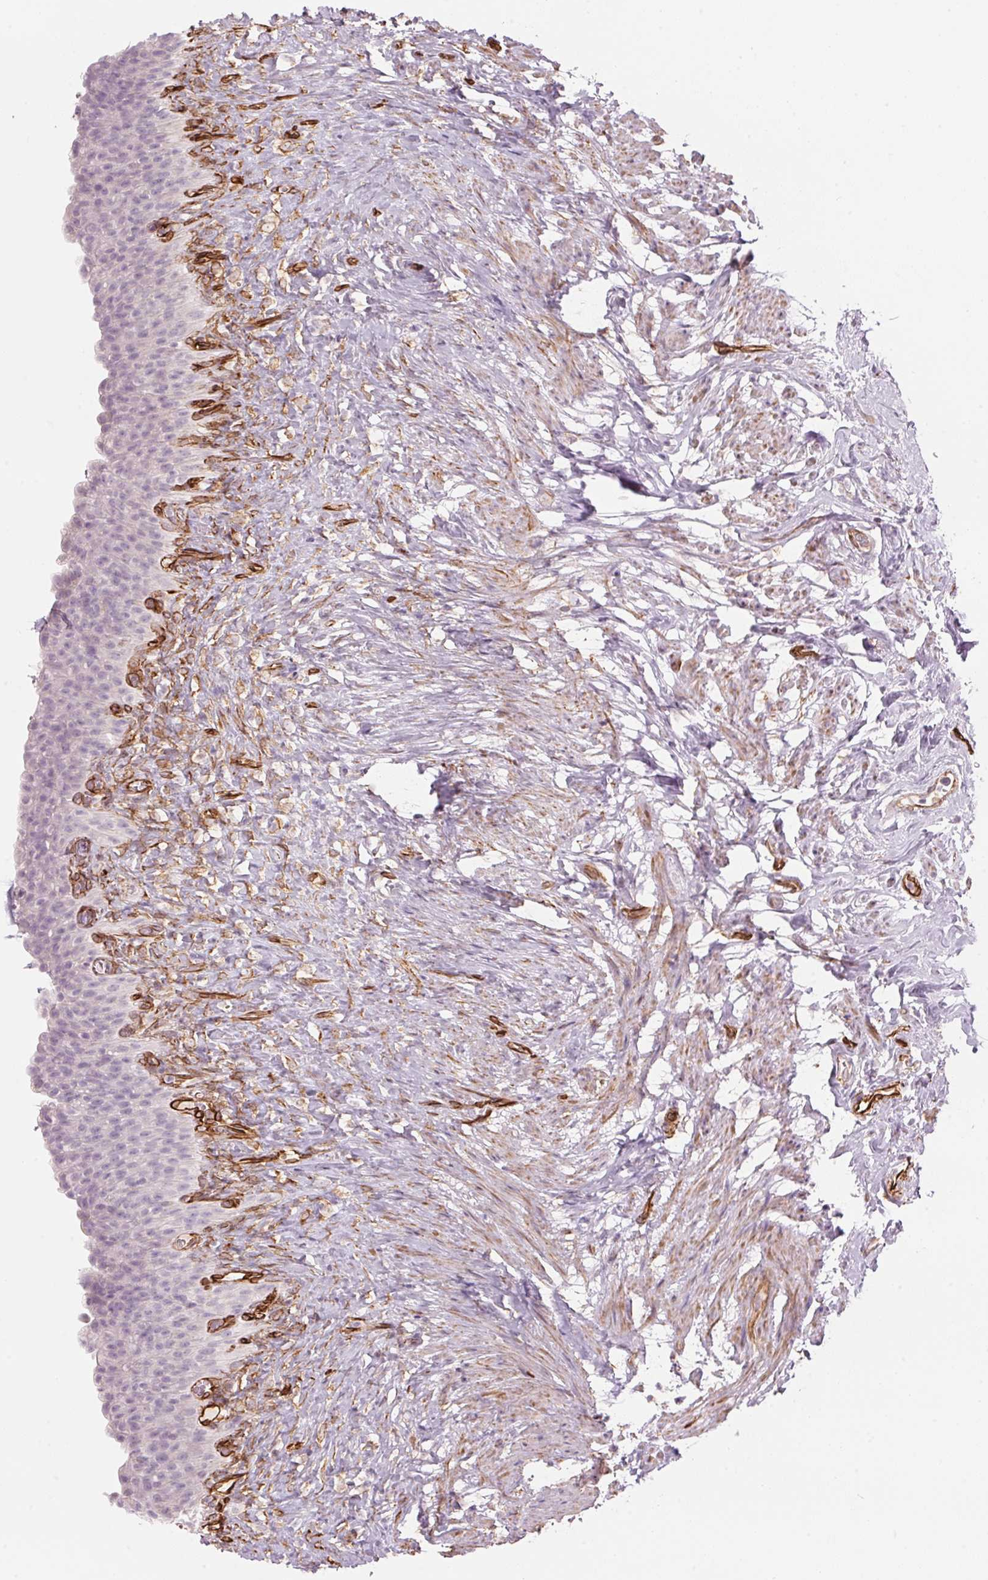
{"staining": {"intensity": "negative", "quantity": "none", "location": "none"}, "tissue": "urinary bladder", "cell_type": "Urothelial cells", "image_type": "normal", "snomed": [{"axis": "morphology", "description": "Normal tissue, NOS"}, {"axis": "topography", "description": "Urinary bladder"}, {"axis": "topography", "description": "Prostate"}], "caption": "IHC image of normal urinary bladder: urinary bladder stained with DAB (3,3'-diaminobenzidine) displays no significant protein expression in urothelial cells.", "gene": "CLPS", "patient": {"sex": "male", "age": 76}}